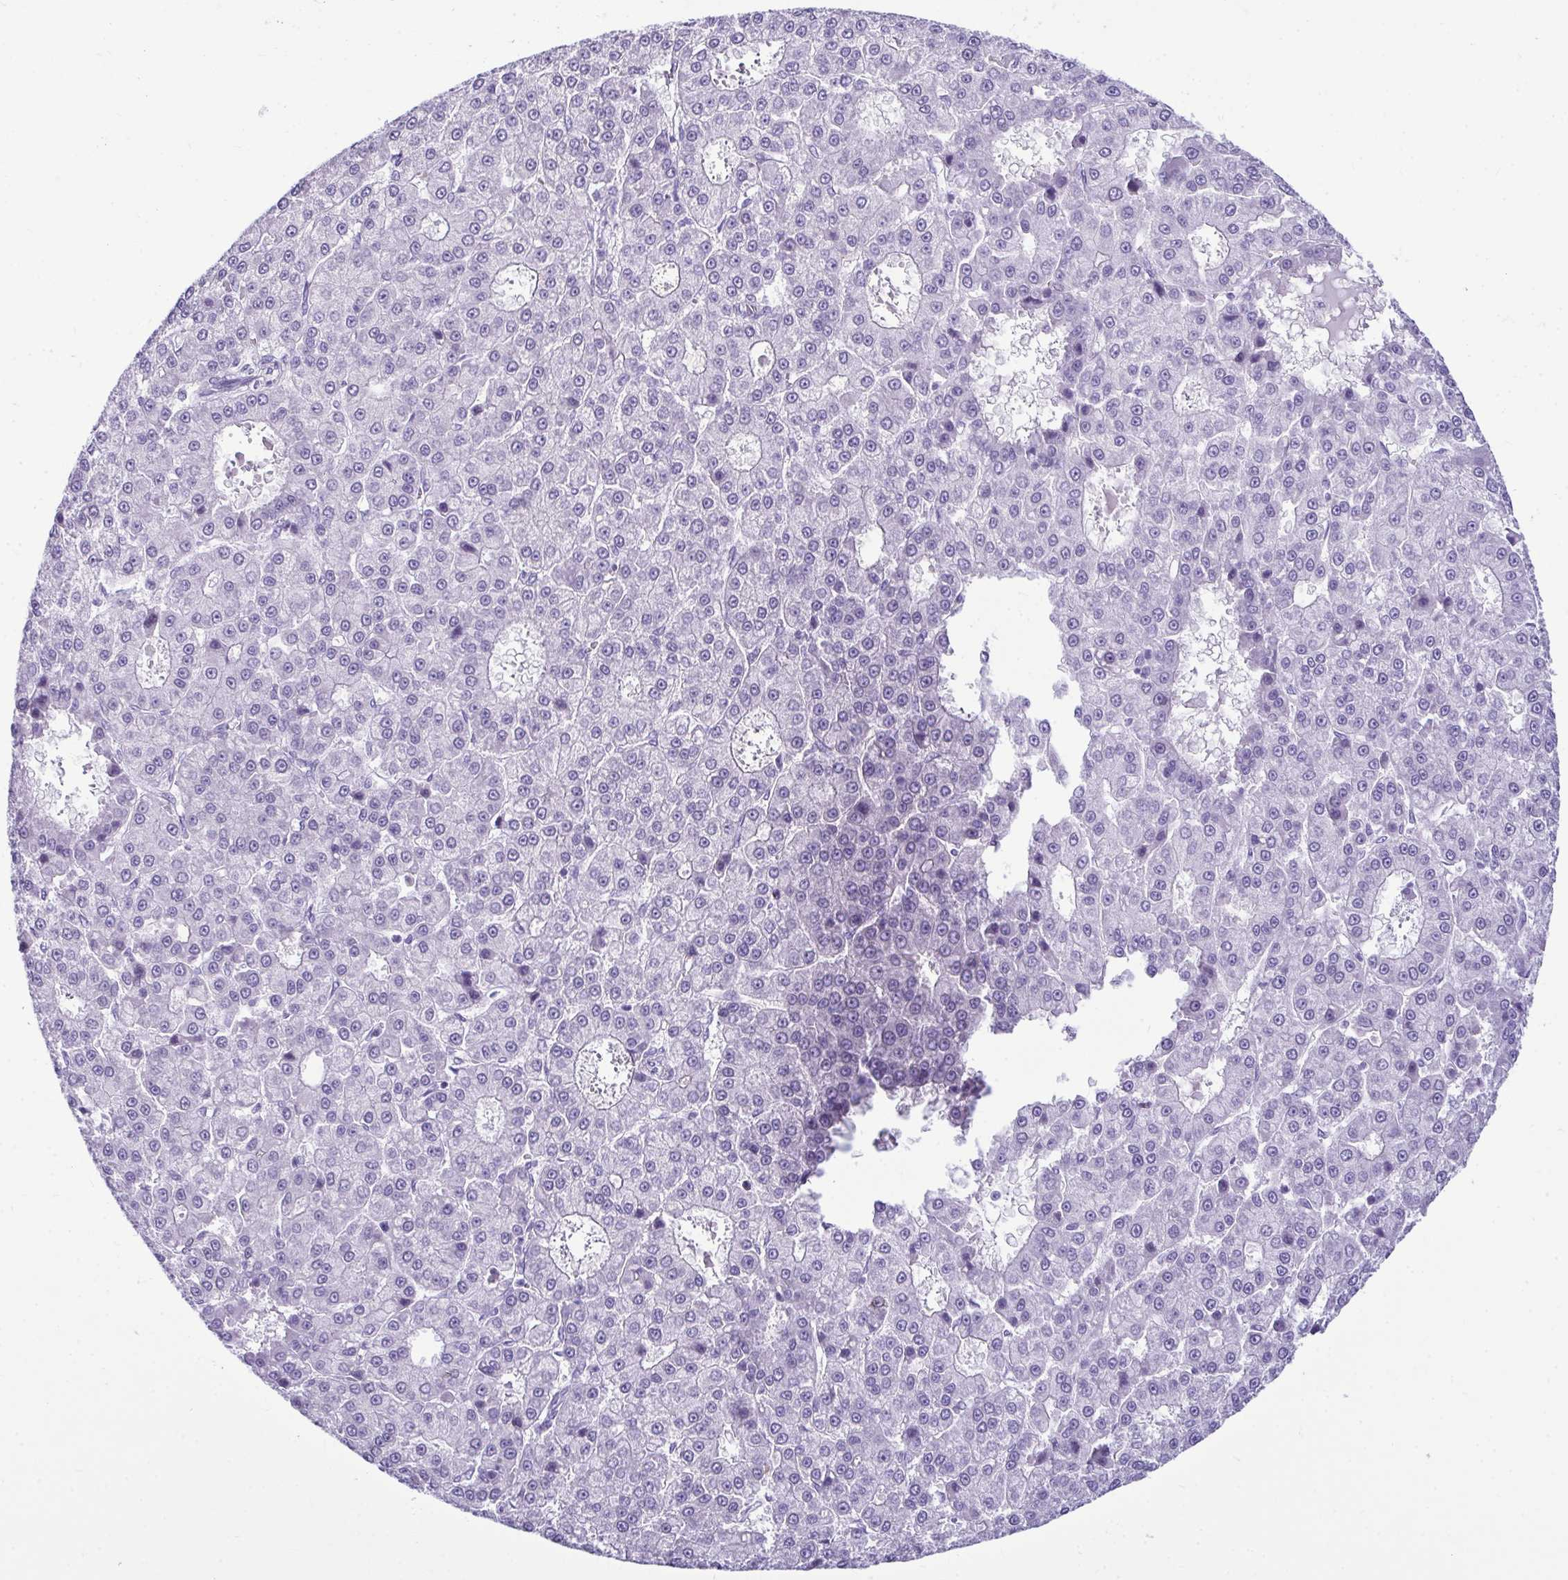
{"staining": {"intensity": "negative", "quantity": "none", "location": "none"}, "tissue": "liver cancer", "cell_type": "Tumor cells", "image_type": "cancer", "snomed": [{"axis": "morphology", "description": "Carcinoma, Hepatocellular, NOS"}, {"axis": "topography", "description": "Liver"}], "caption": "Liver cancer stained for a protein using IHC reveals no staining tumor cells.", "gene": "SERPINI1", "patient": {"sex": "male", "age": 70}}